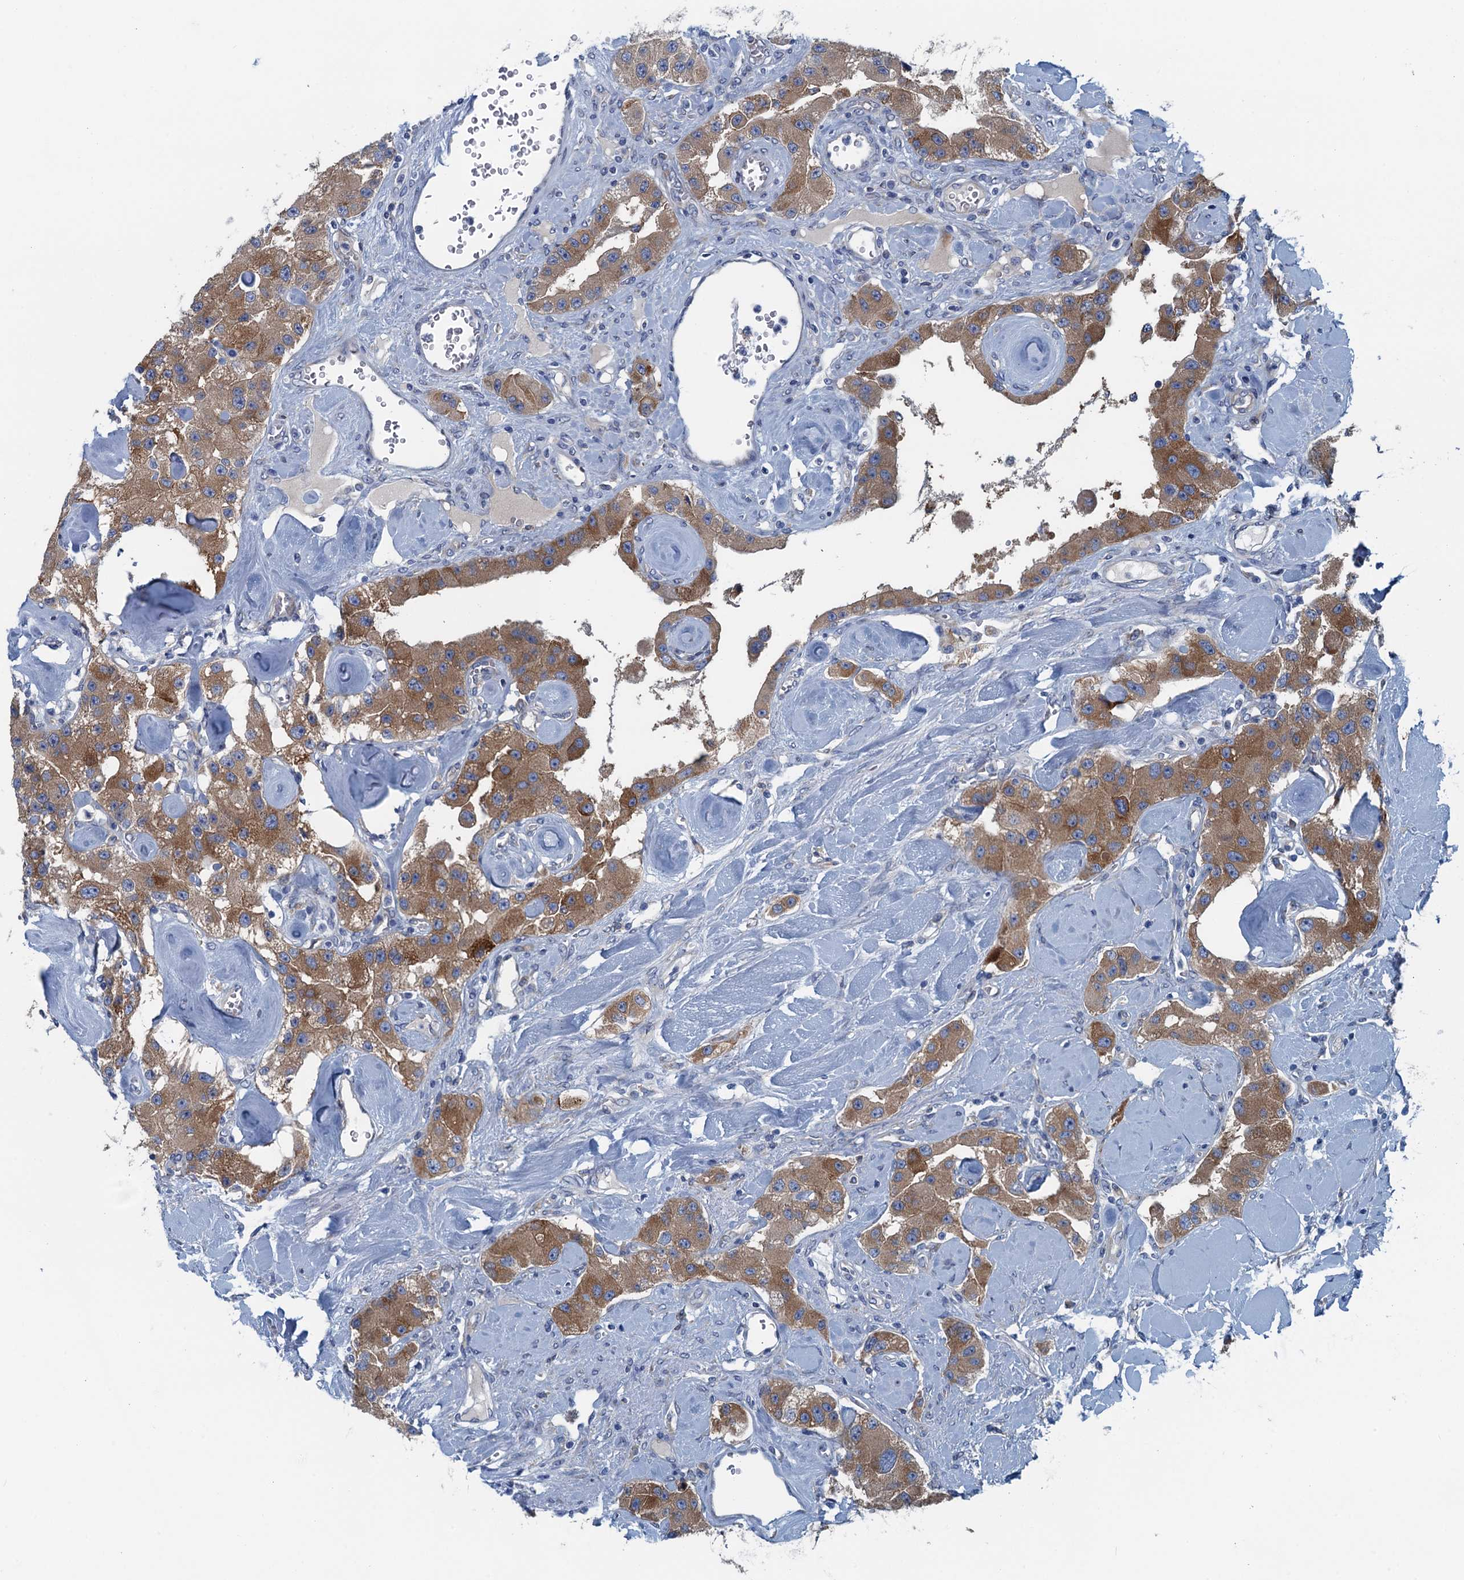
{"staining": {"intensity": "moderate", "quantity": ">75%", "location": "cytoplasmic/membranous"}, "tissue": "carcinoid", "cell_type": "Tumor cells", "image_type": "cancer", "snomed": [{"axis": "morphology", "description": "Carcinoid, malignant, NOS"}, {"axis": "topography", "description": "Pancreas"}], "caption": "Immunohistochemical staining of carcinoid reveals medium levels of moderate cytoplasmic/membranous staining in approximately >75% of tumor cells.", "gene": "MYDGF", "patient": {"sex": "male", "age": 41}}